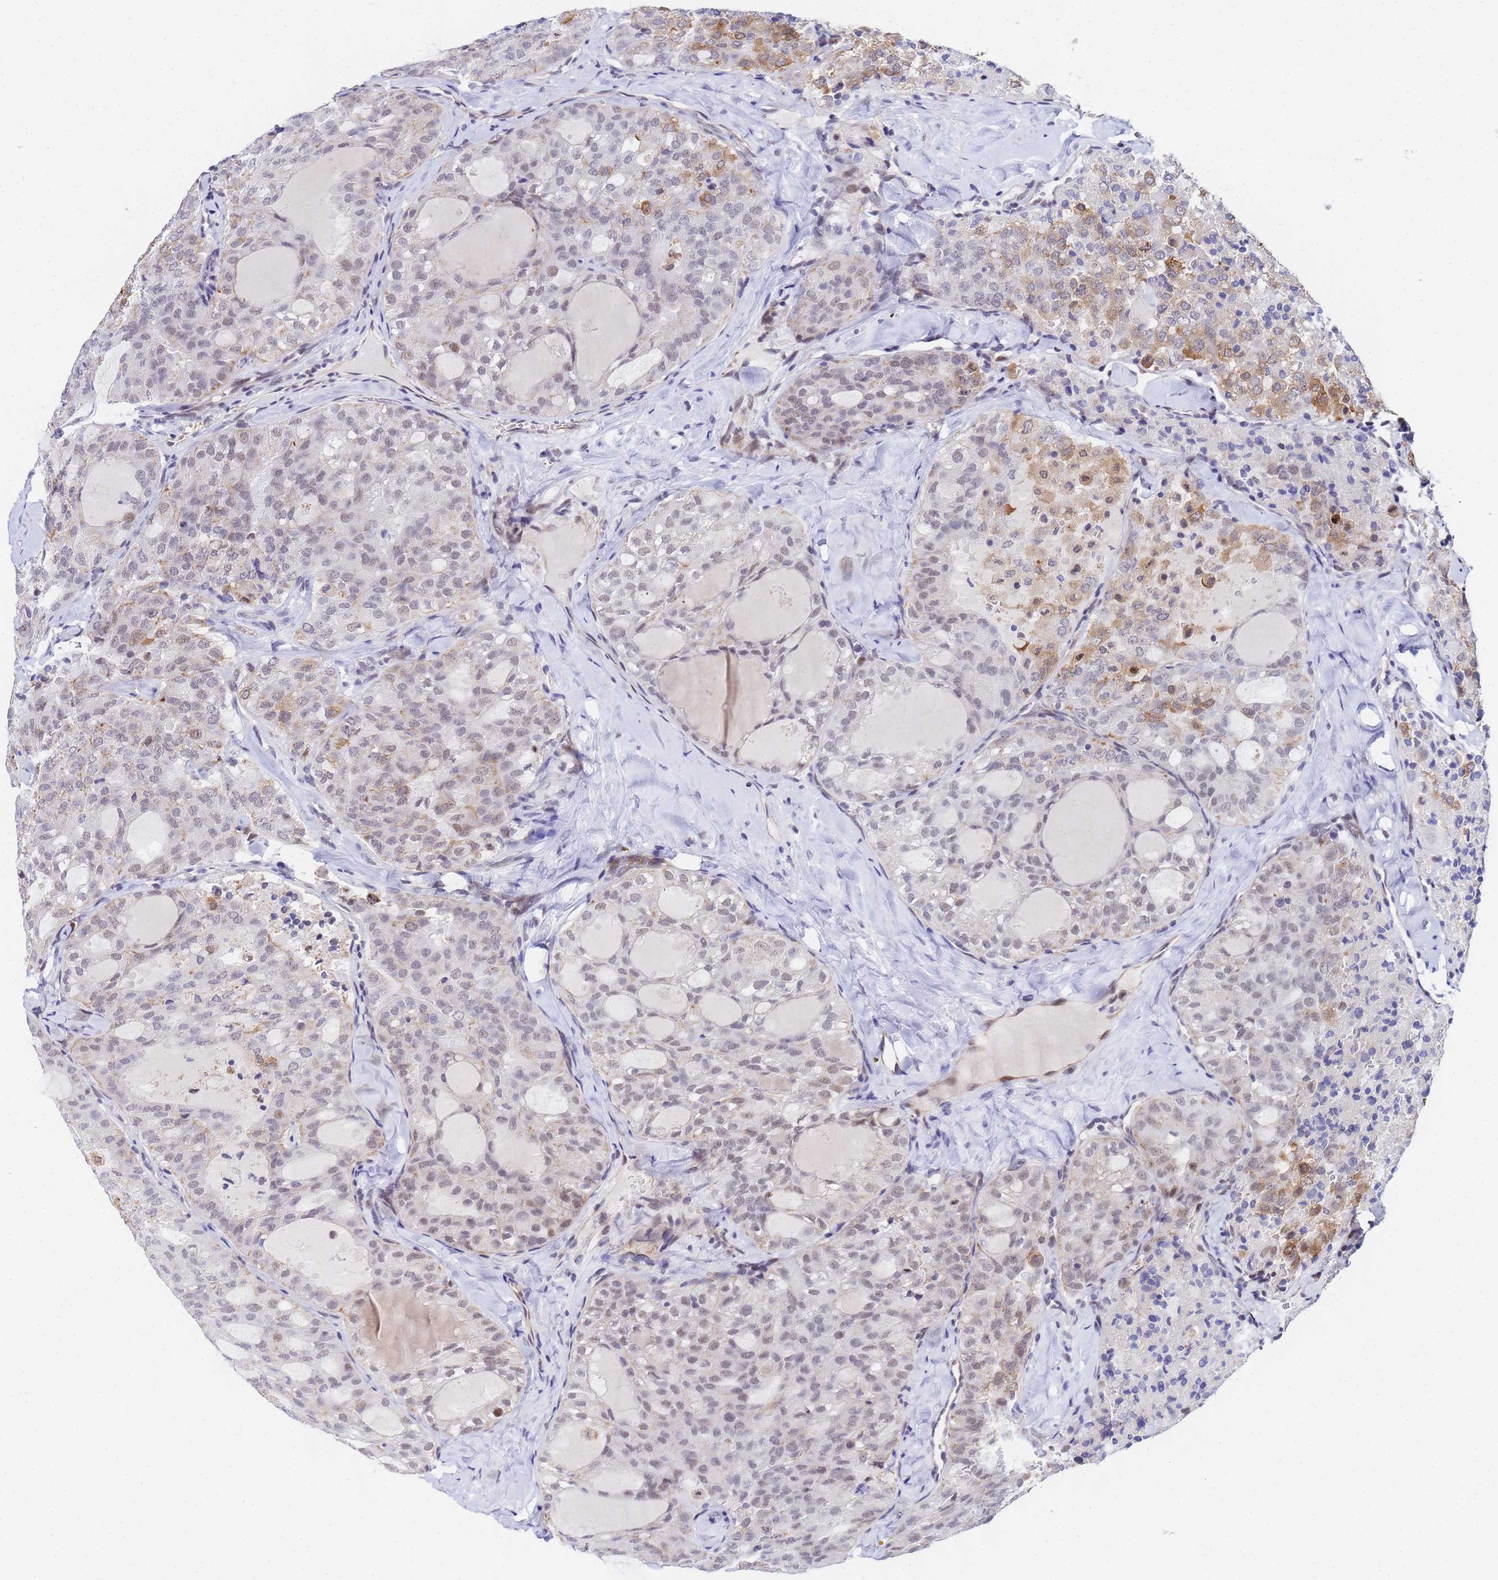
{"staining": {"intensity": "moderate", "quantity": "<25%", "location": "cytoplasmic/membranous"}, "tissue": "thyroid cancer", "cell_type": "Tumor cells", "image_type": "cancer", "snomed": [{"axis": "morphology", "description": "Follicular adenoma carcinoma, NOS"}, {"axis": "topography", "description": "Thyroid gland"}], "caption": "High-magnification brightfield microscopy of follicular adenoma carcinoma (thyroid) stained with DAB (brown) and counterstained with hematoxylin (blue). tumor cells exhibit moderate cytoplasmic/membranous positivity is identified in approximately<25% of cells.", "gene": "CKMT1A", "patient": {"sex": "male", "age": 75}}